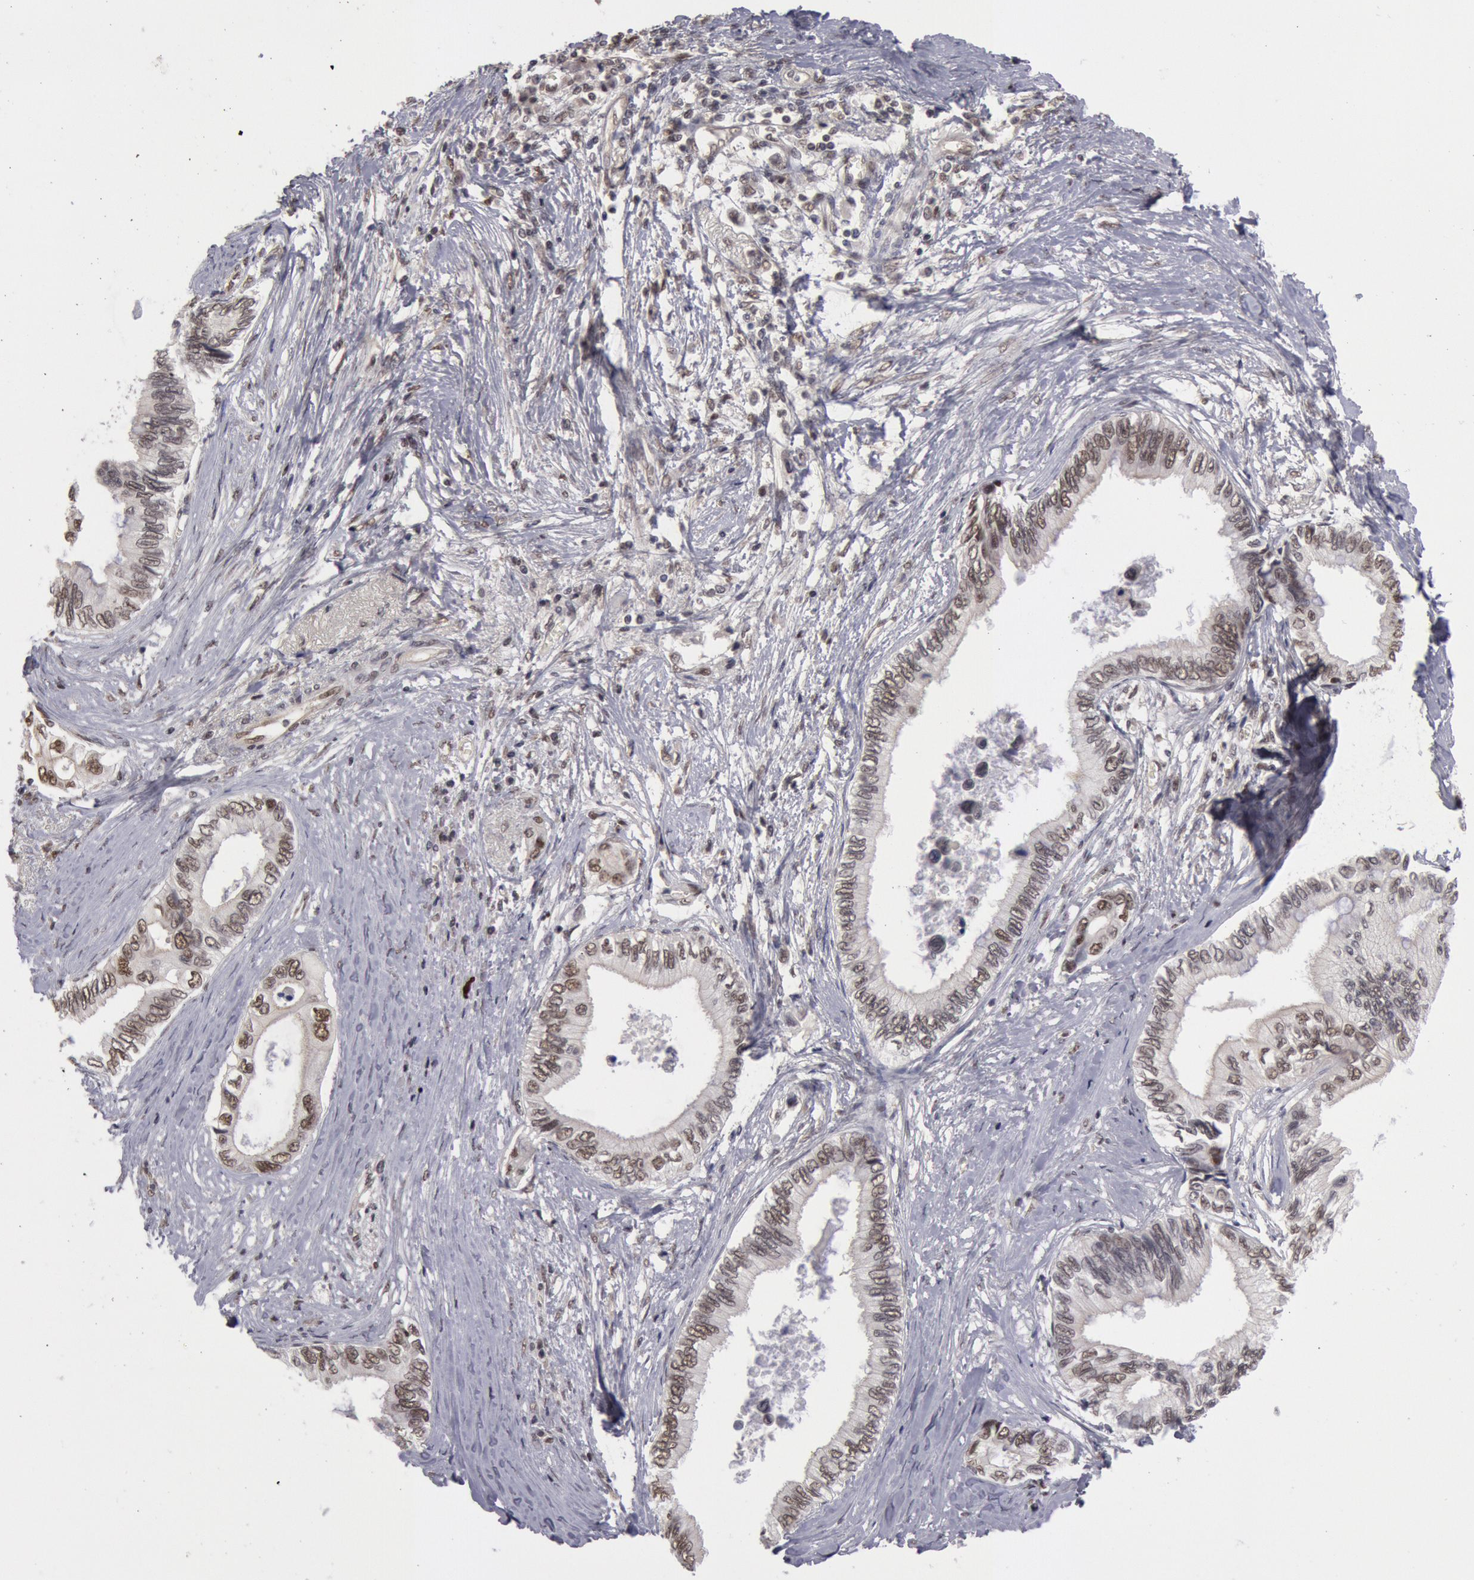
{"staining": {"intensity": "weak", "quantity": "<25%", "location": "nuclear"}, "tissue": "pancreatic cancer", "cell_type": "Tumor cells", "image_type": "cancer", "snomed": [{"axis": "morphology", "description": "Adenocarcinoma, NOS"}, {"axis": "topography", "description": "Pancreas"}], "caption": "Photomicrograph shows no significant protein staining in tumor cells of pancreatic adenocarcinoma. (DAB IHC, high magnification).", "gene": "PPP4R3B", "patient": {"sex": "female", "age": 66}}